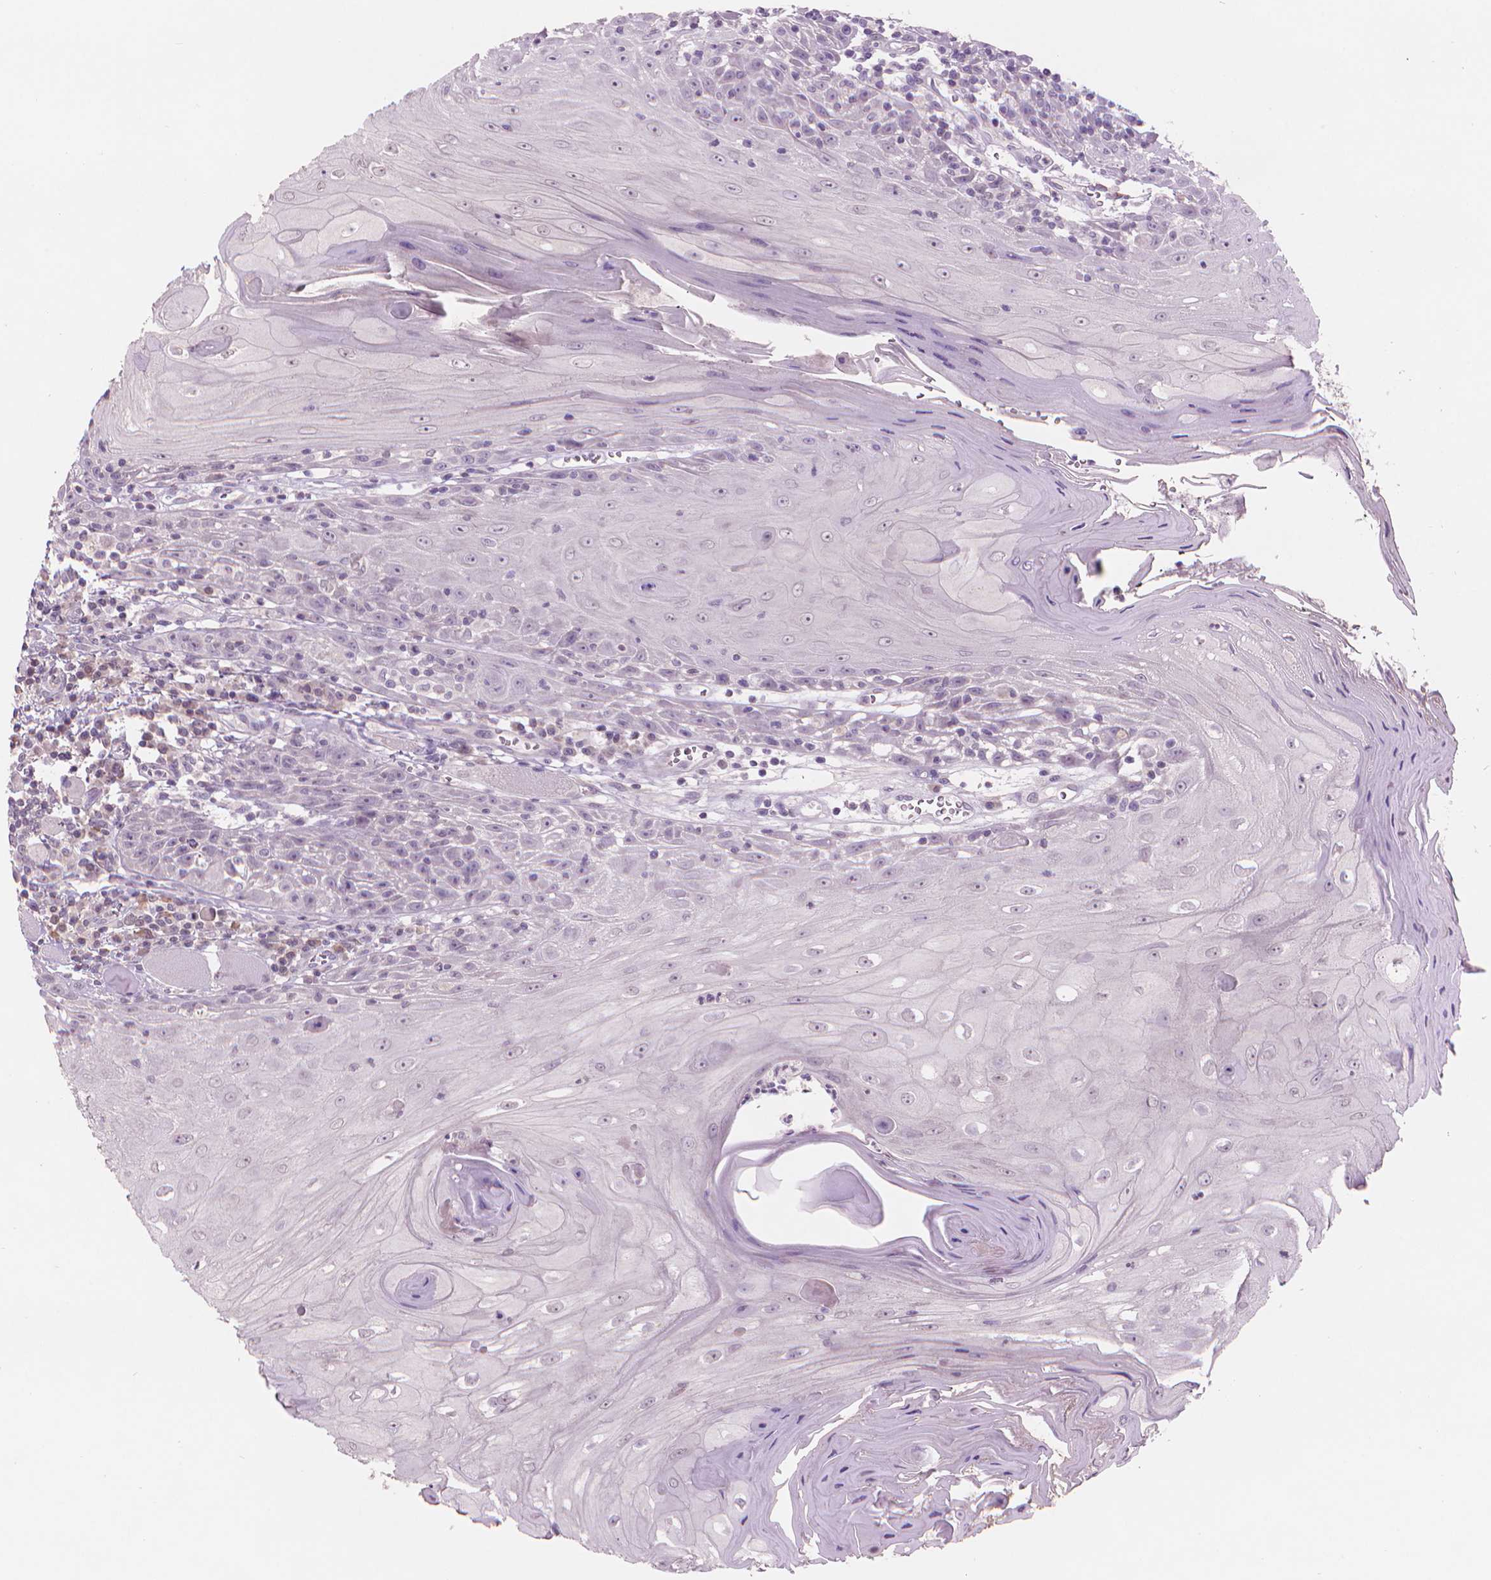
{"staining": {"intensity": "negative", "quantity": "none", "location": "none"}, "tissue": "head and neck cancer", "cell_type": "Tumor cells", "image_type": "cancer", "snomed": [{"axis": "morphology", "description": "Normal tissue, NOS"}, {"axis": "morphology", "description": "Squamous cell carcinoma, NOS"}, {"axis": "topography", "description": "Oral tissue"}, {"axis": "topography", "description": "Head-Neck"}], "caption": "Photomicrograph shows no significant protein positivity in tumor cells of squamous cell carcinoma (head and neck). The staining is performed using DAB (3,3'-diaminobenzidine) brown chromogen with nuclei counter-stained in using hematoxylin.", "gene": "ENO2", "patient": {"sex": "male", "age": 52}}